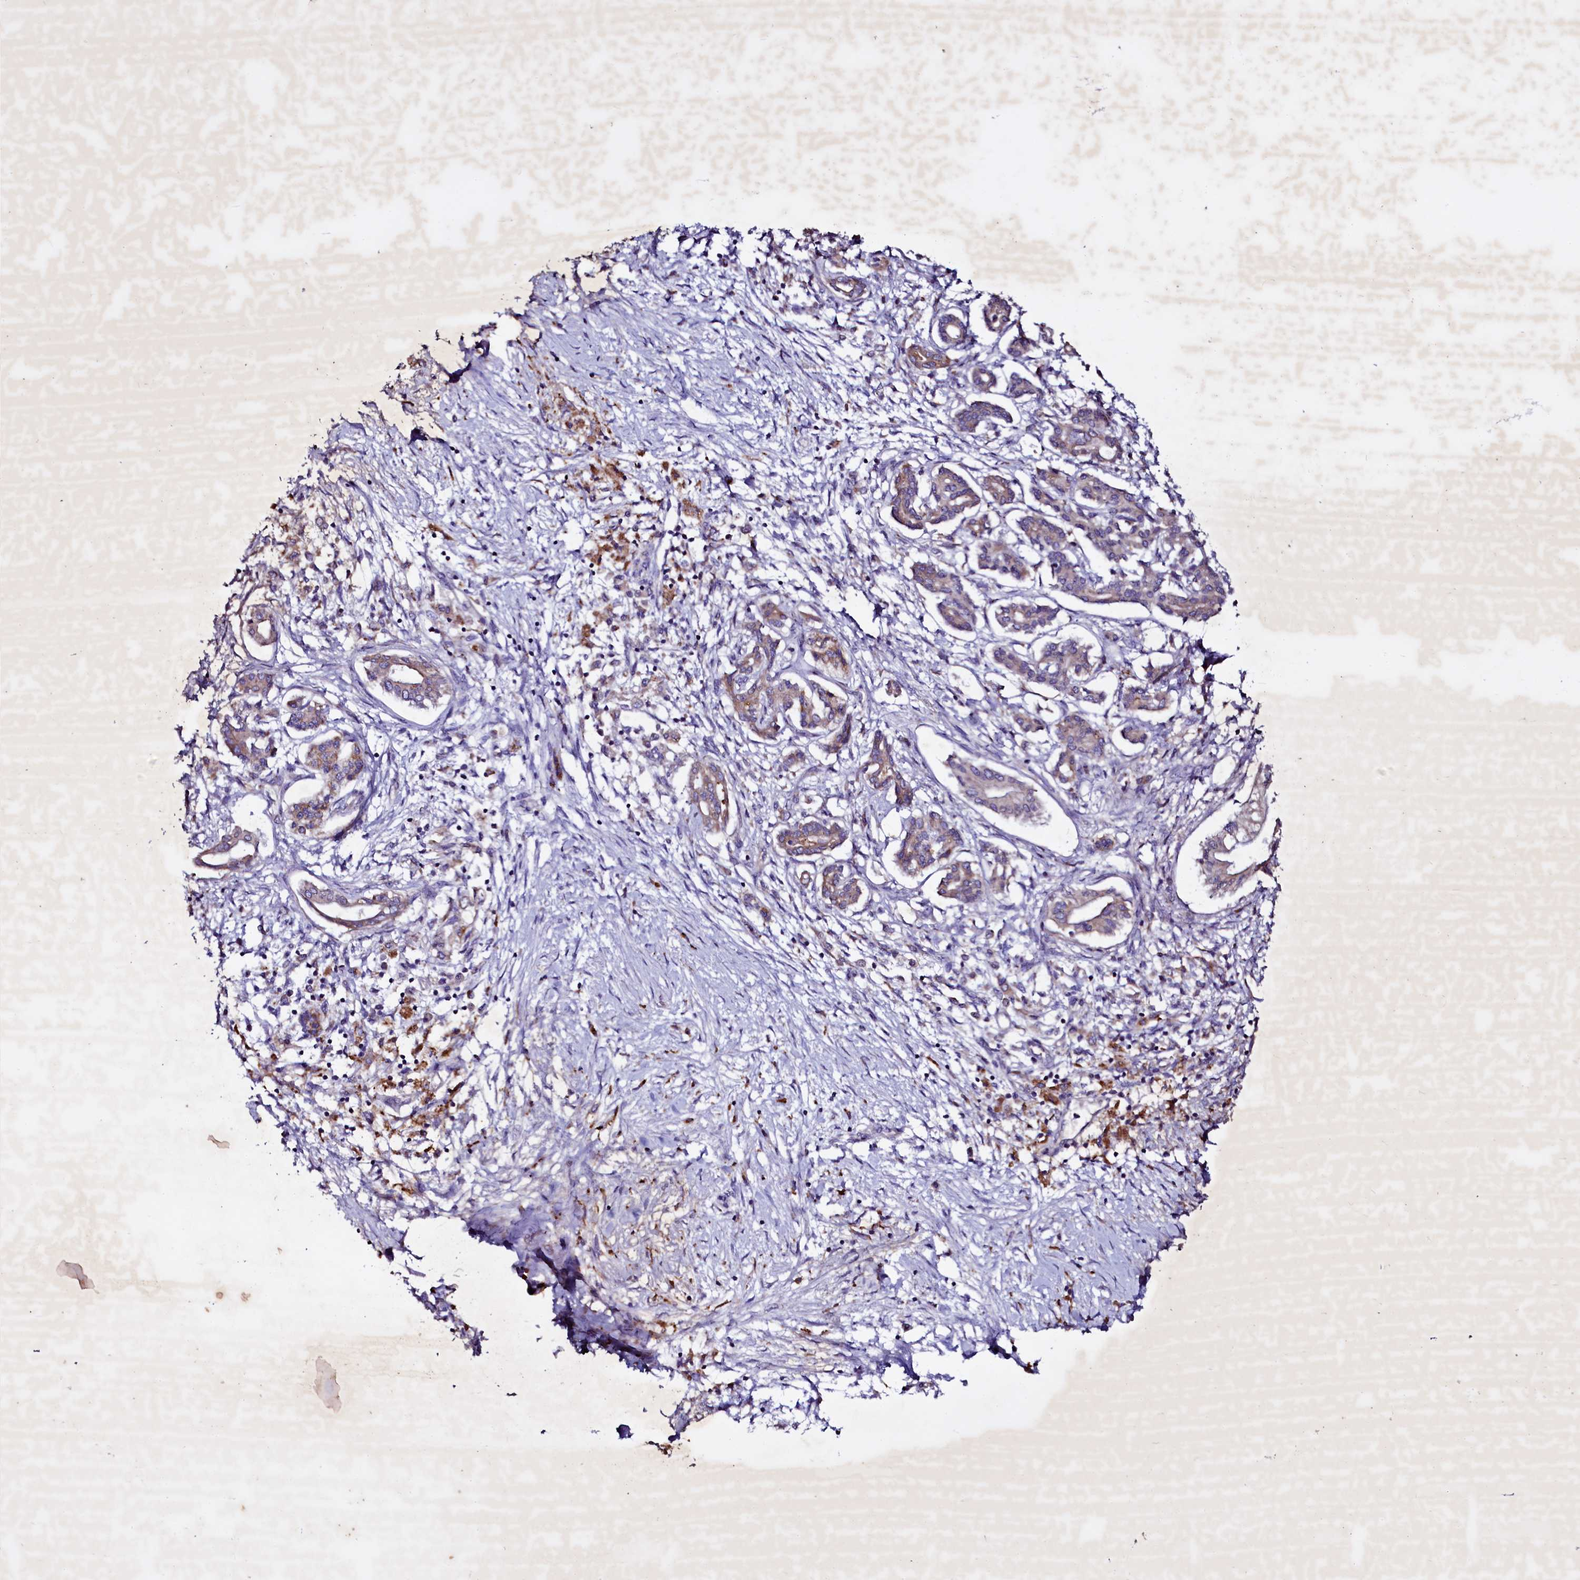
{"staining": {"intensity": "weak", "quantity": ">75%", "location": "cytoplasmic/membranous"}, "tissue": "pancreatic cancer", "cell_type": "Tumor cells", "image_type": "cancer", "snomed": [{"axis": "morphology", "description": "Adenocarcinoma, NOS"}, {"axis": "topography", "description": "Pancreas"}], "caption": "Tumor cells reveal low levels of weak cytoplasmic/membranous staining in about >75% of cells in pancreatic cancer.", "gene": "SELENOT", "patient": {"sex": "female", "age": 50}}